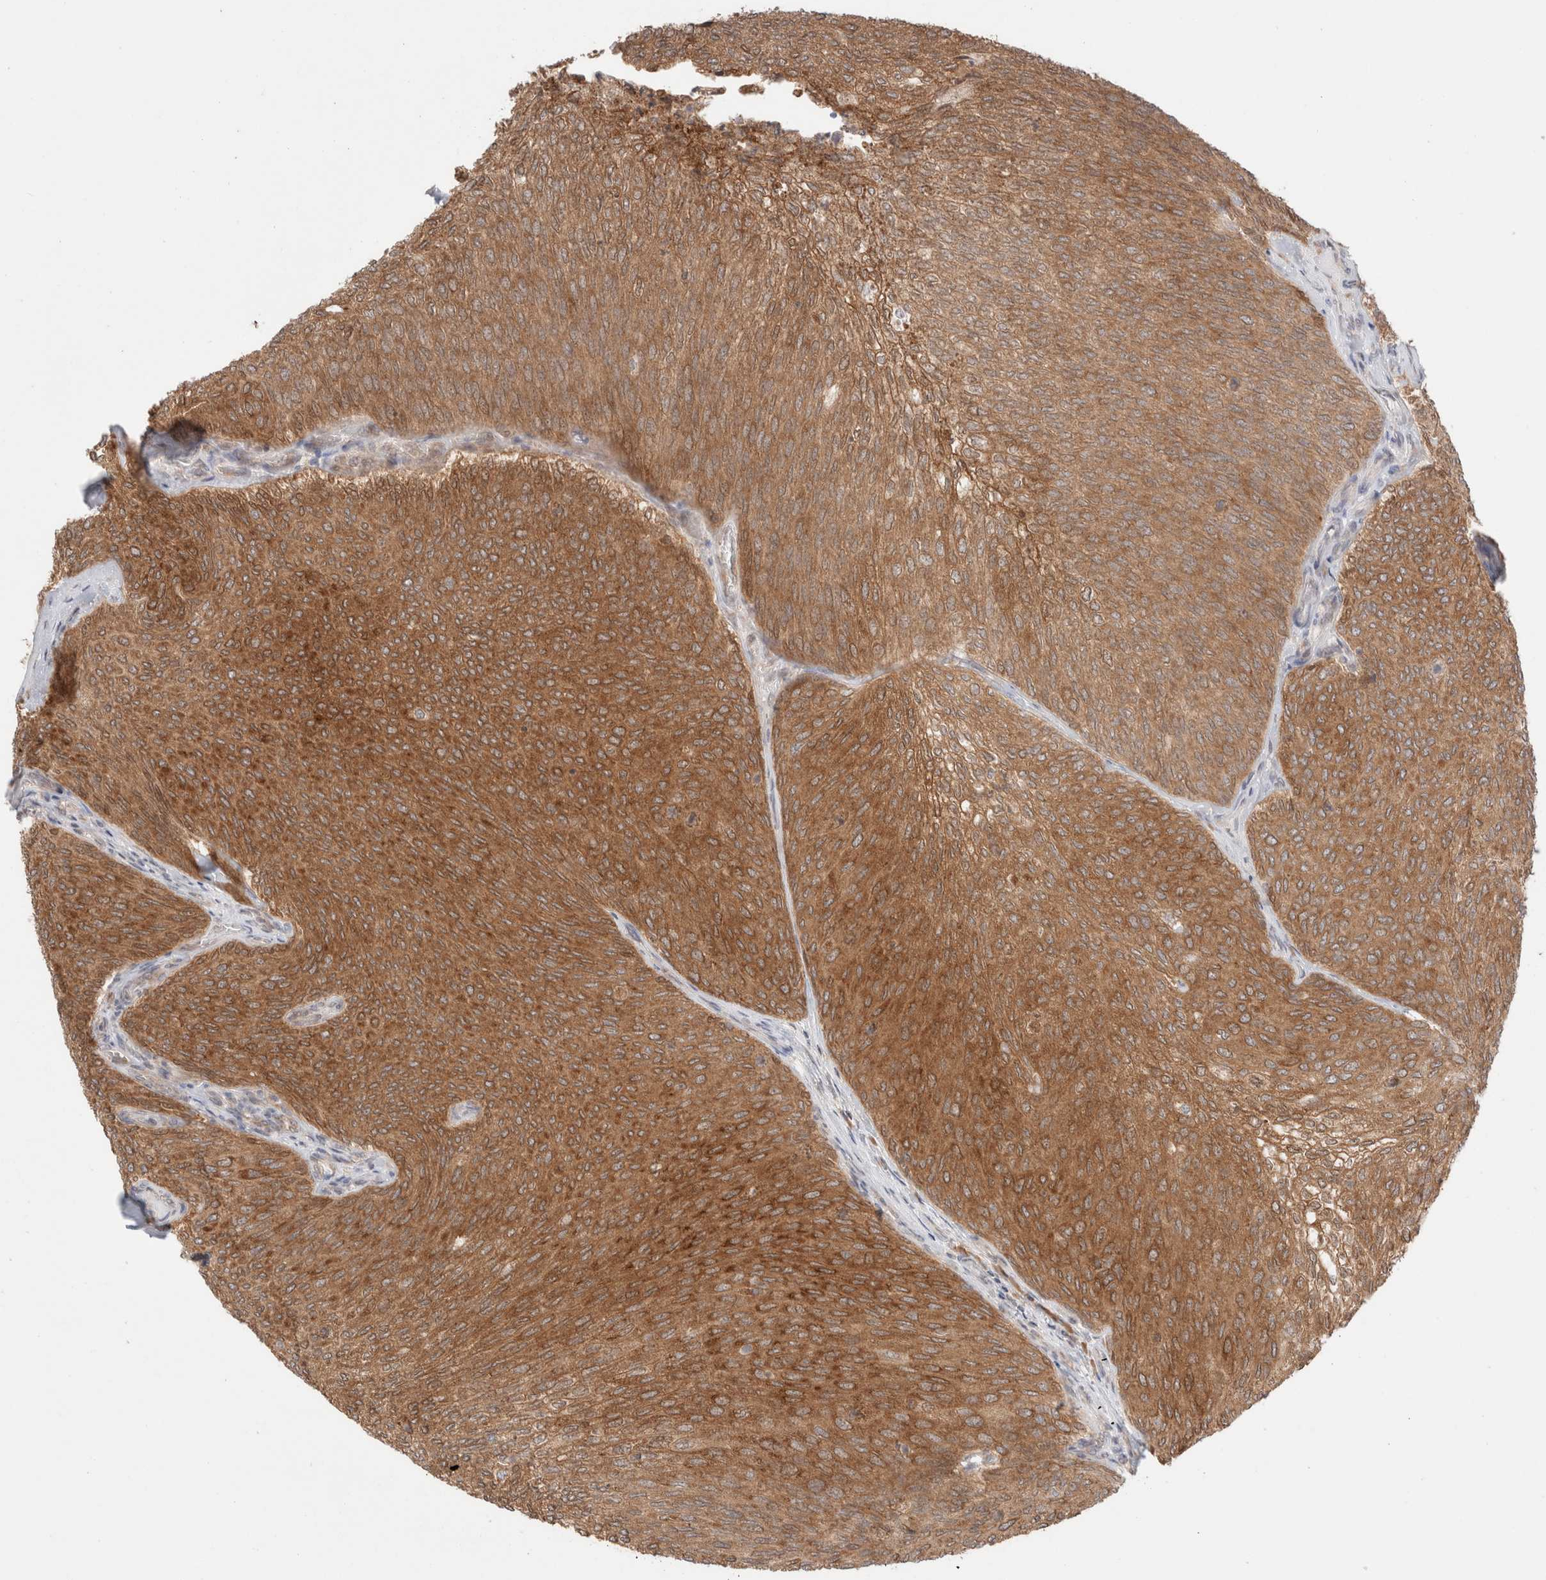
{"staining": {"intensity": "strong", "quantity": ">75%", "location": "cytoplasmic/membranous"}, "tissue": "urothelial cancer", "cell_type": "Tumor cells", "image_type": "cancer", "snomed": [{"axis": "morphology", "description": "Urothelial carcinoma, Low grade"}, {"axis": "topography", "description": "Urinary bladder"}], "caption": "A brown stain highlights strong cytoplasmic/membranous staining of a protein in human urothelial cancer tumor cells.", "gene": "XKR4", "patient": {"sex": "female", "age": 79}}